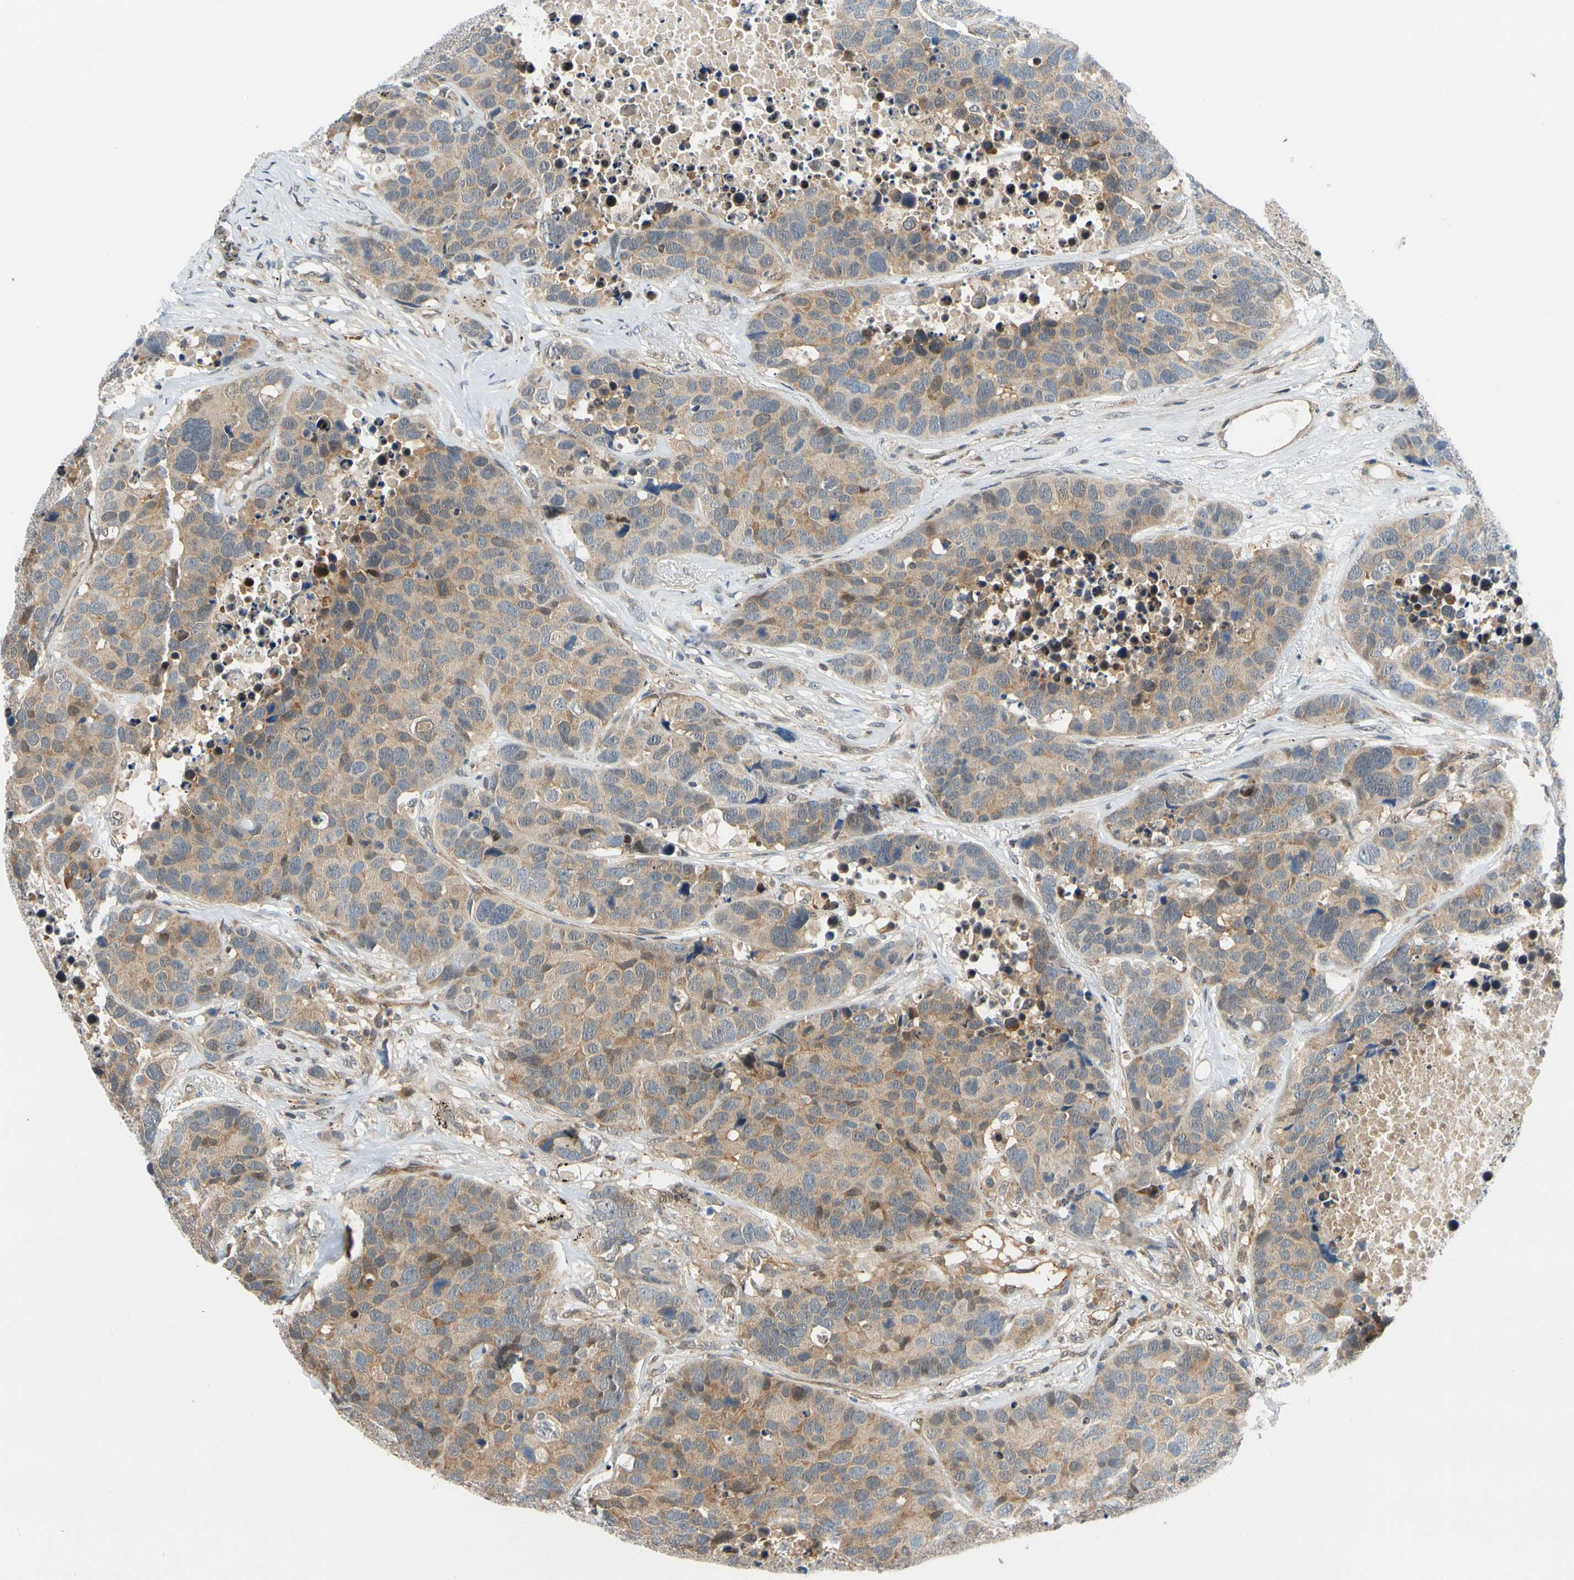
{"staining": {"intensity": "weak", "quantity": ">75%", "location": "cytoplasmic/membranous"}, "tissue": "carcinoid", "cell_type": "Tumor cells", "image_type": "cancer", "snomed": [{"axis": "morphology", "description": "Carcinoid, malignant, NOS"}, {"axis": "topography", "description": "Lung"}], "caption": "A brown stain labels weak cytoplasmic/membranous positivity of a protein in carcinoid tumor cells. (Stains: DAB in brown, nuclei in blue, Microscopy: brightfield microscopy at high magnification).", "gene": "MAPK9", "patient": {"sex": "male", "age": 60}}